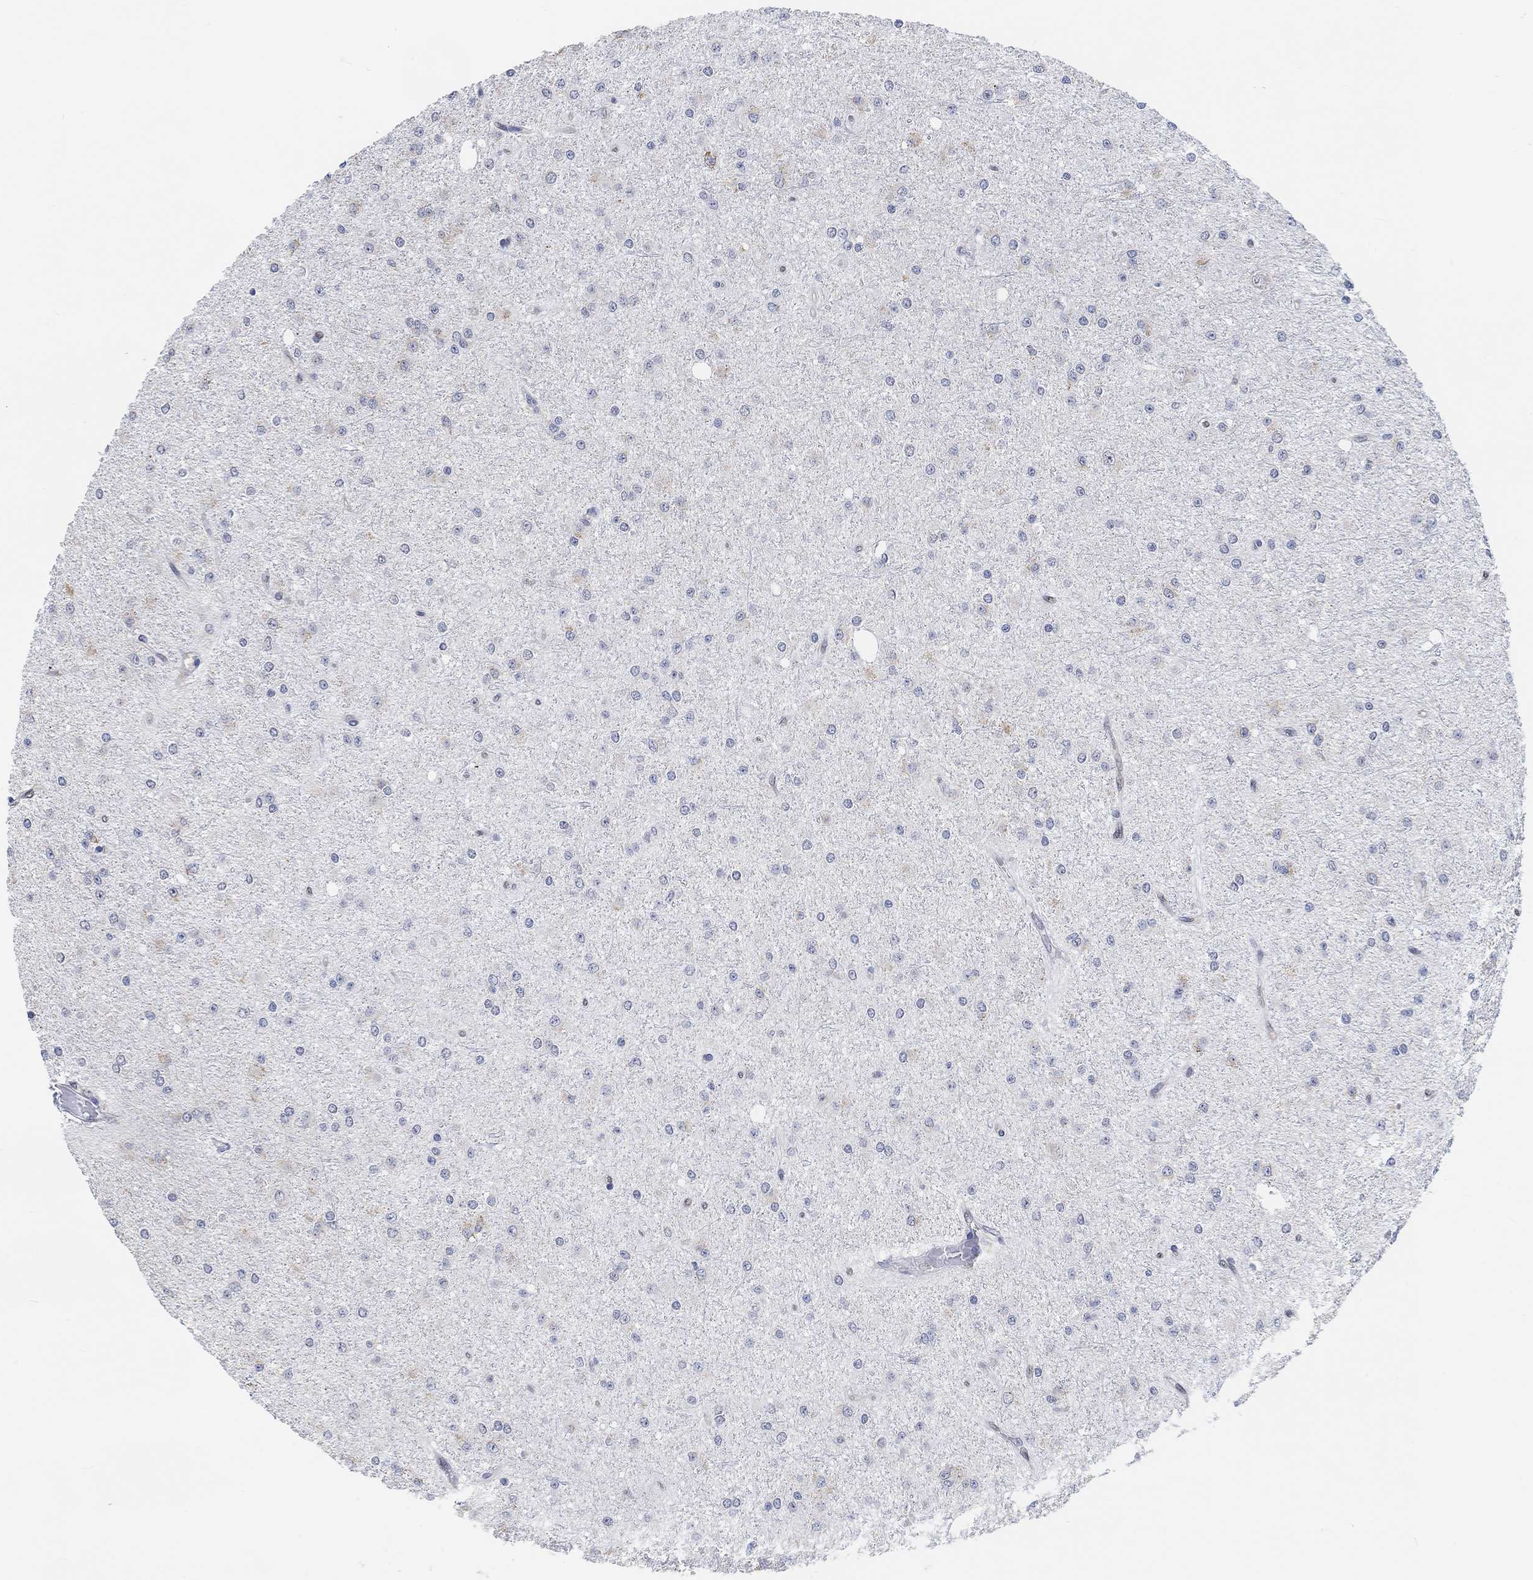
{"staining": {"intensity": "negative", "quantity": "none", "location": "none"}, "tissue": "glioma", "cell_type": "Tumor cells", "image_type": "cancer", "snomed": [{"axis": "morphology", "description": "Glioma, malignant, Low grade"}, {"axis": "topography", "description": "Brain"}], "caption": "There is no significant positivity in tumor cells of glioma.", "gene": "MUC1", "patient": {"sex": "male", "age": 27}}